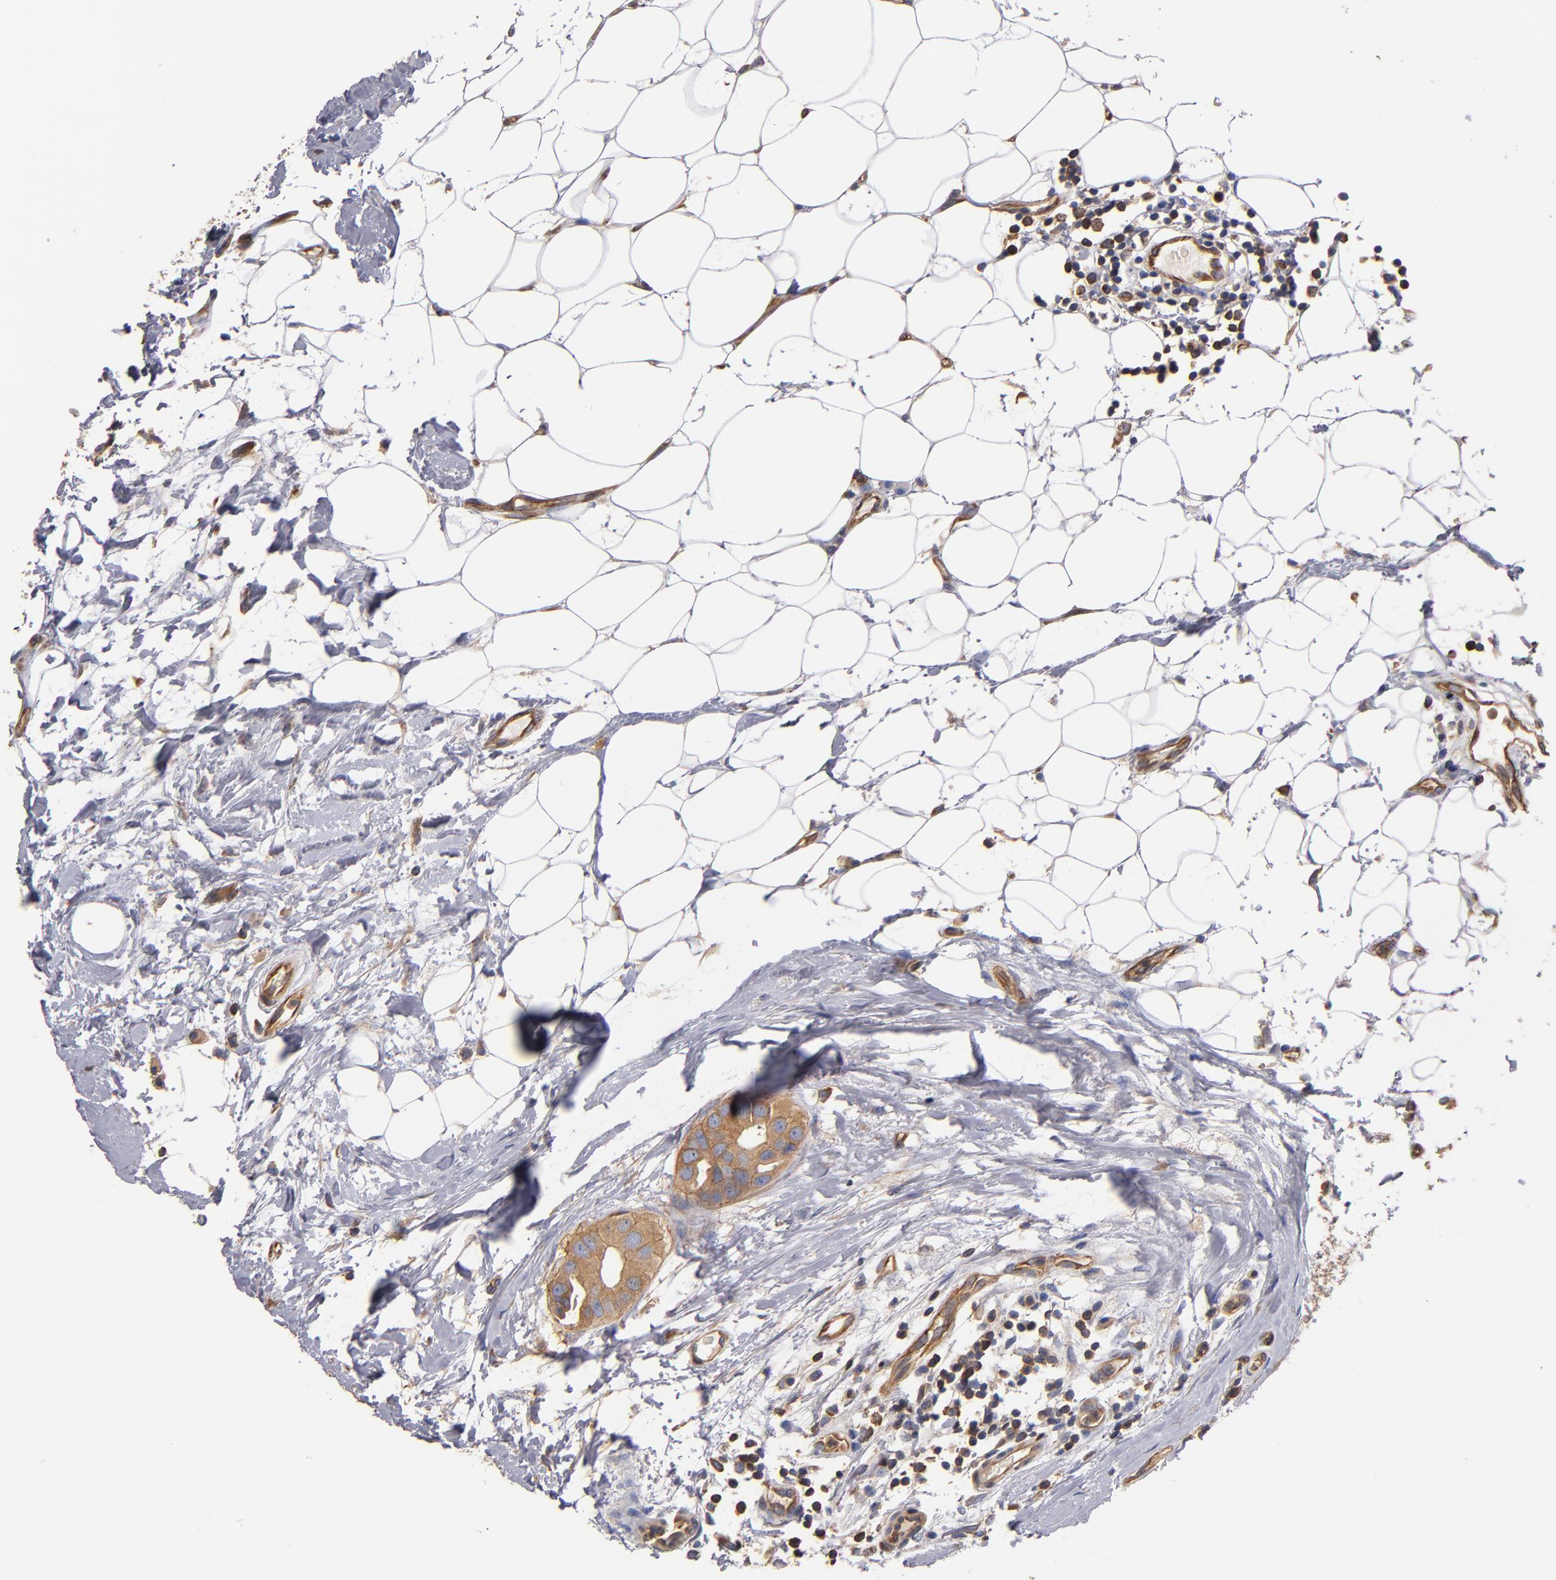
{"staining": {"intensity": "moderate", "quantity": ">75%", "location": "cytoplasmic/membranous"}, "tissue": "breast cancer", "cell_type": "Tumor cells", "image_type": "cancer", "snomed": [{"axis": "morphology", "description": "Duct carcinoma"}, {"axis": "topography", "description": "Breast"}], "caption": "Immunohistochemical staining of infiltrating ductal carcinoma (breast) reveals medium levels of moderate cytoplasmic/membranous protein staining in approximately >75% of tumor cells.", "gene": "ESYT2", "patient": {"sex": "female", "age": 40}}